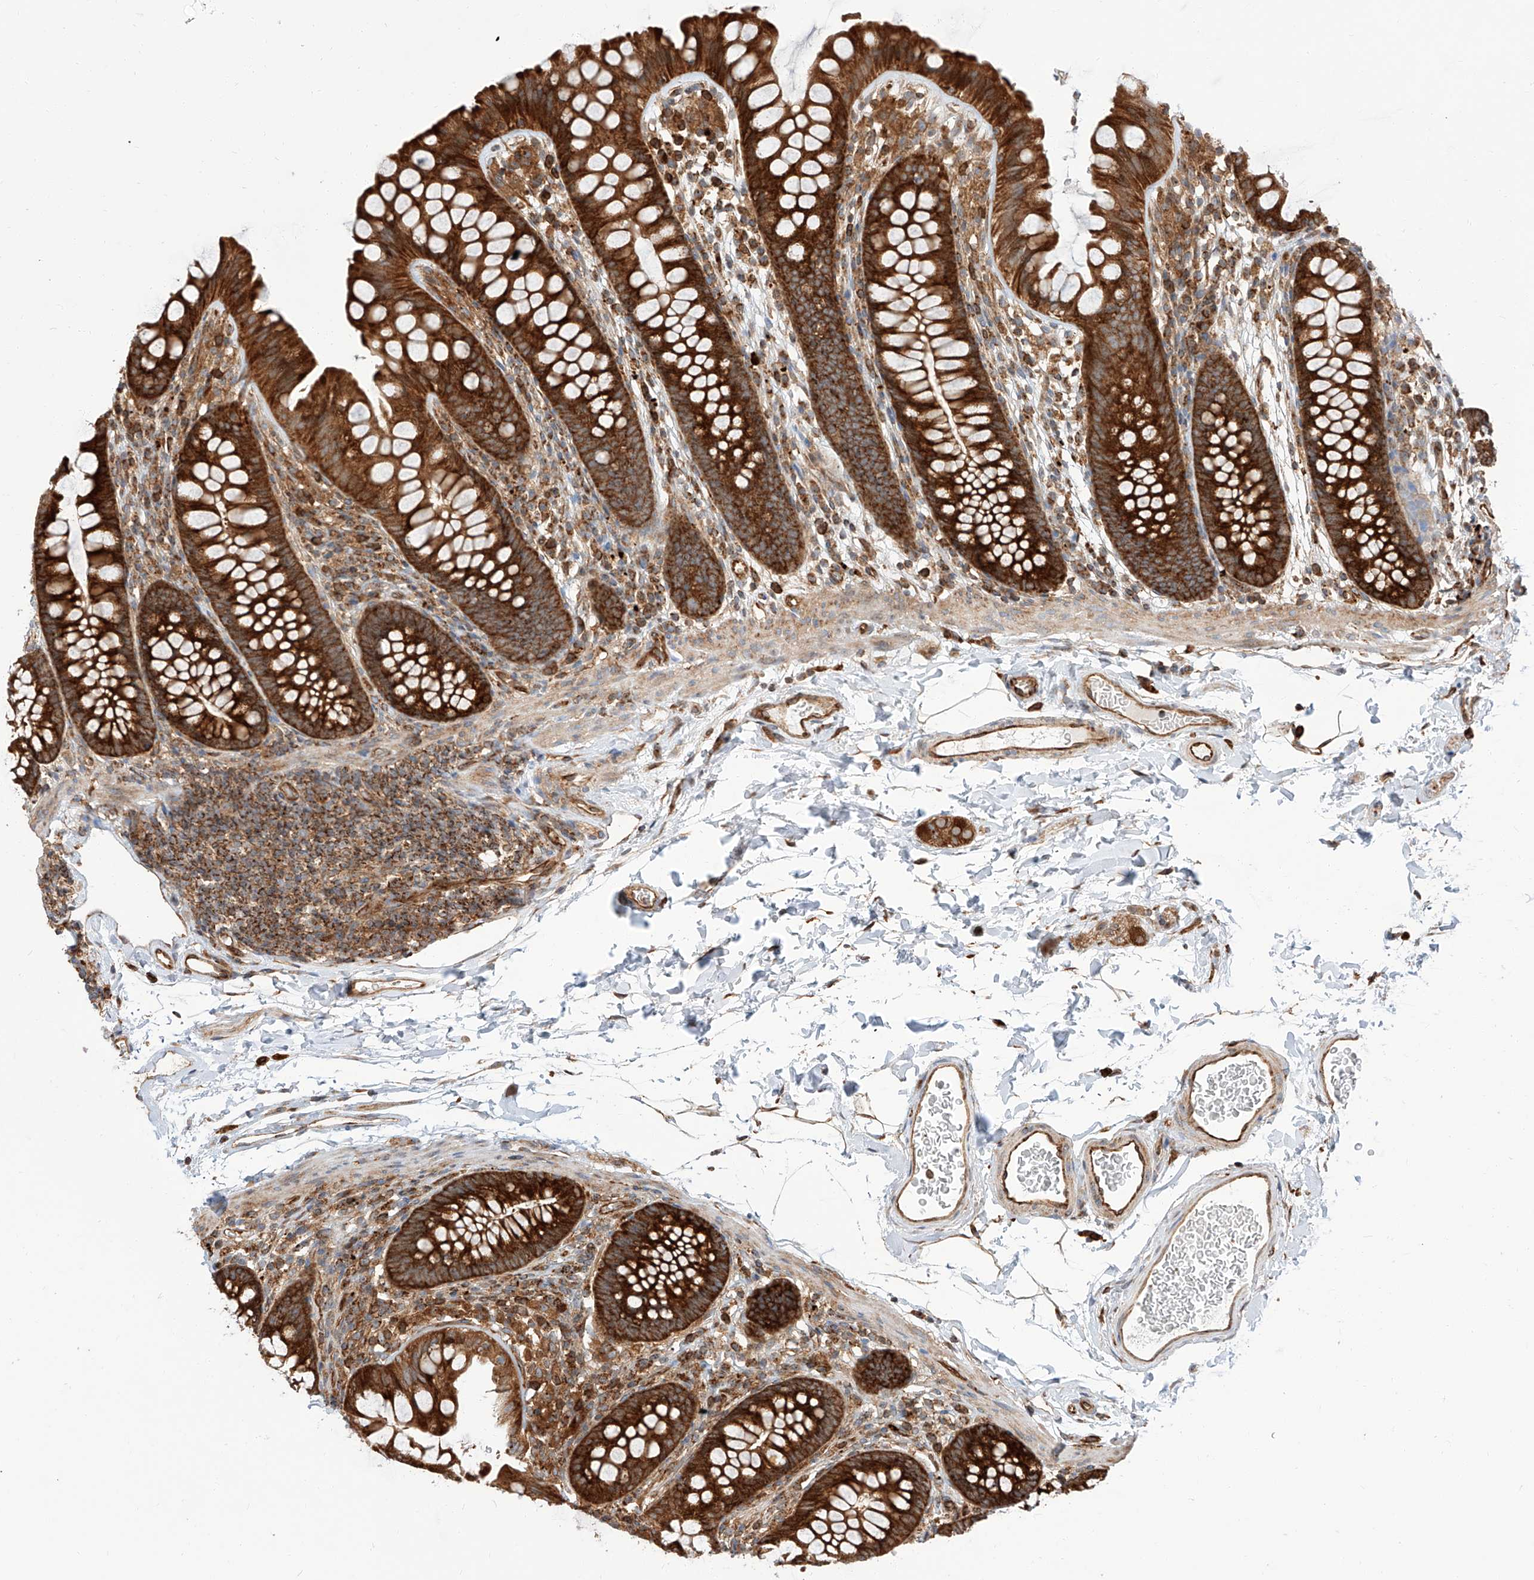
{"staining": {"intensity": "moderate", "quantity": ">75%", "location": "cytoplasmic/membranous"}, "tissue": "colon", "cell_type": "Endothelial cells", "image_type": "normal", "snomed": [{"axis": "morphology", "description": "Normal tissue, NOS"}, {"axis": "topography", "description": "Colon"}], "caption": "The photomicrograph reveals staining of normal colon, revealing moderate cytoplasmic/membranous protein positivity (brown color) within endothelial cells.", "gene": "ISCA2", "patient": {"sex": "female", "age": 62}}